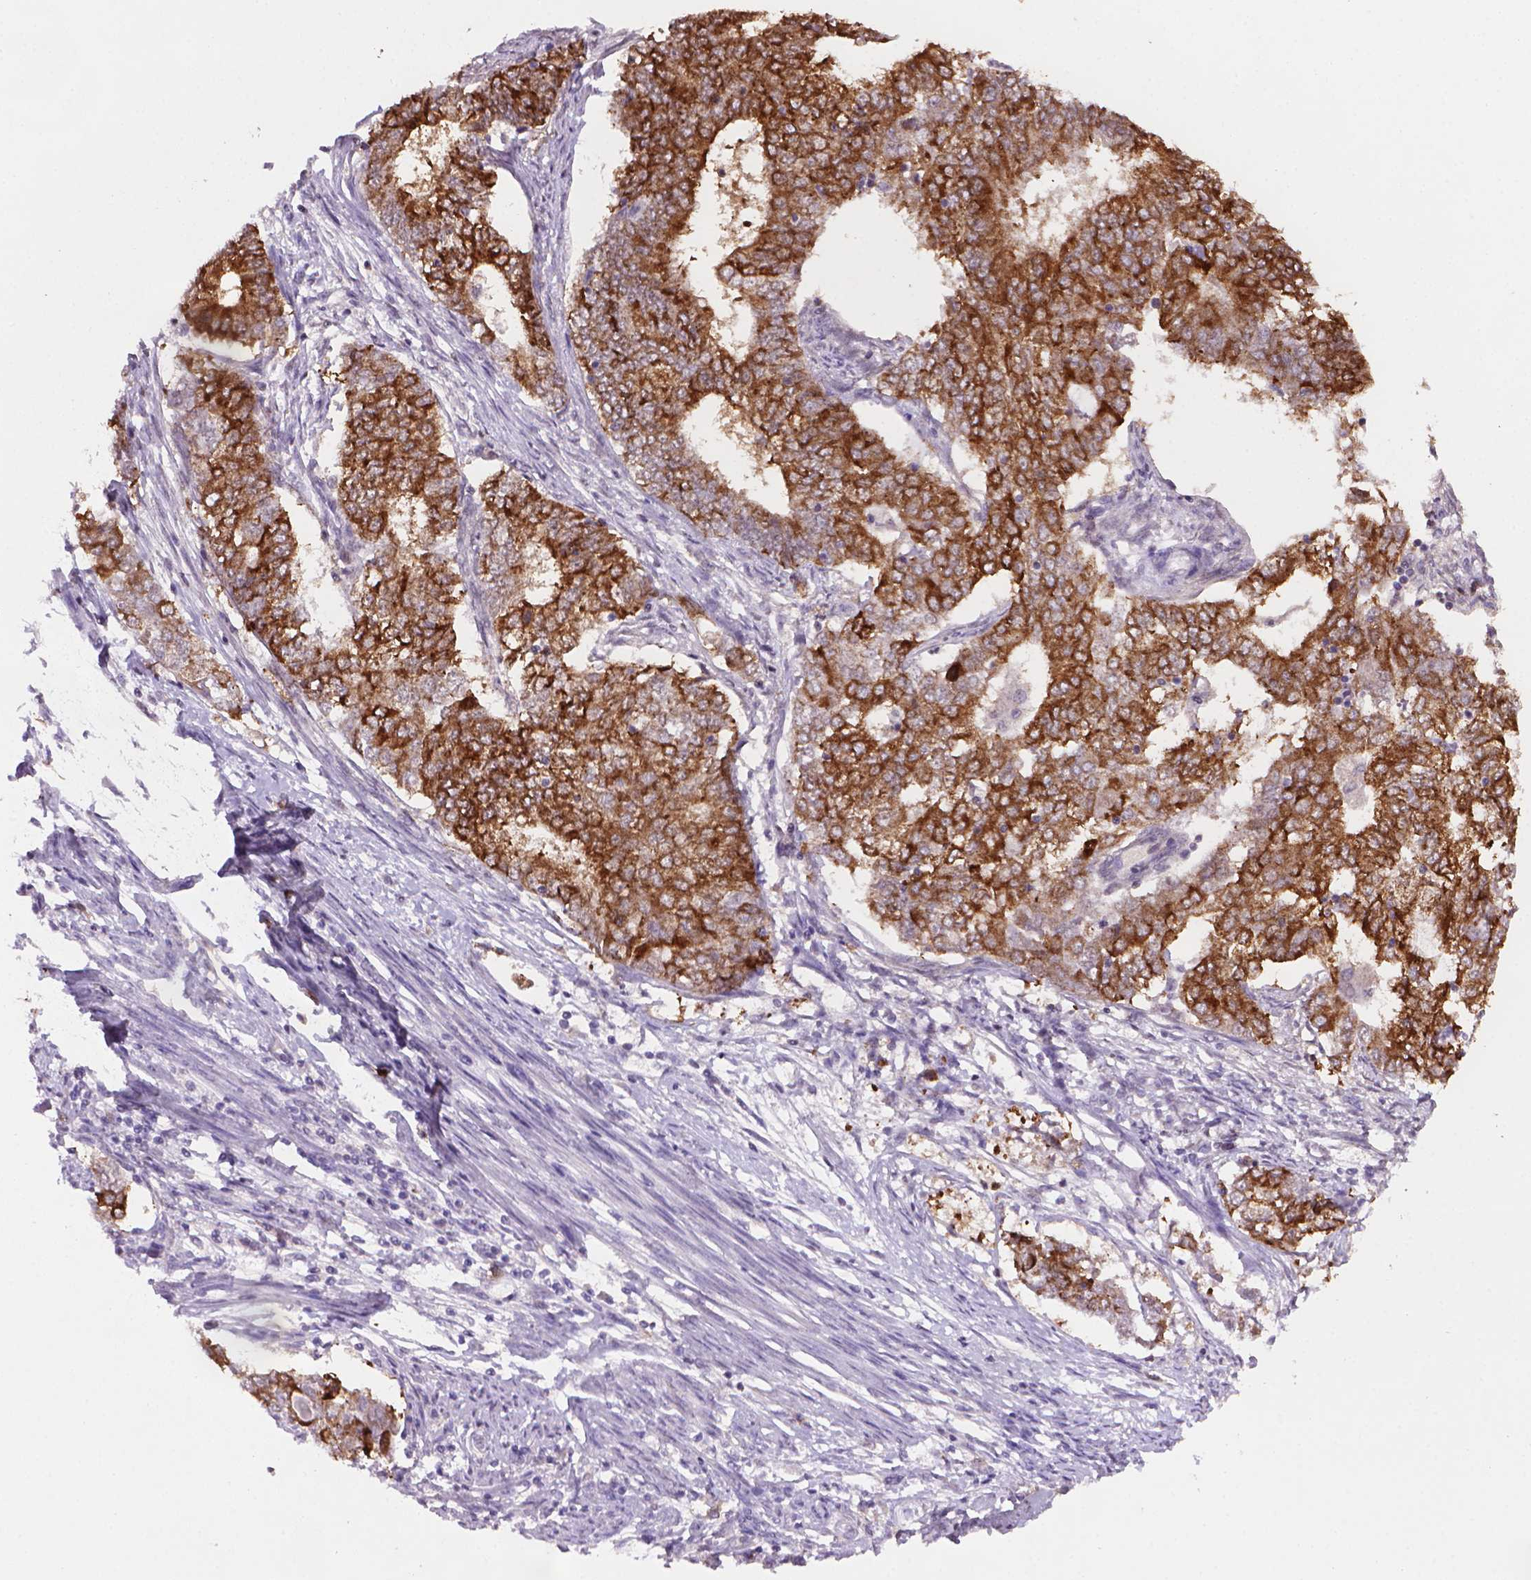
{"staining": {"intensity": "strong", "quantity": ">75%", "location": "cytoplasmic/membranous"}, "tissue": "endometrial cancer", "cell_type": "Tumor cells", "image_type": "cancer", "snomed": [{"axis": "morphology", "description": "Adenocarcinoma, NOS"}, {"axis": "topography", "description": "Endometrium"}], "caption": "Adenocarcinoma (endometrial) tissue displays strong cytoplasmic/membranous staining in approximately >75% of tumor cells", "gene": "MUC1", "patient": {"sex": "female", "age": 62}}